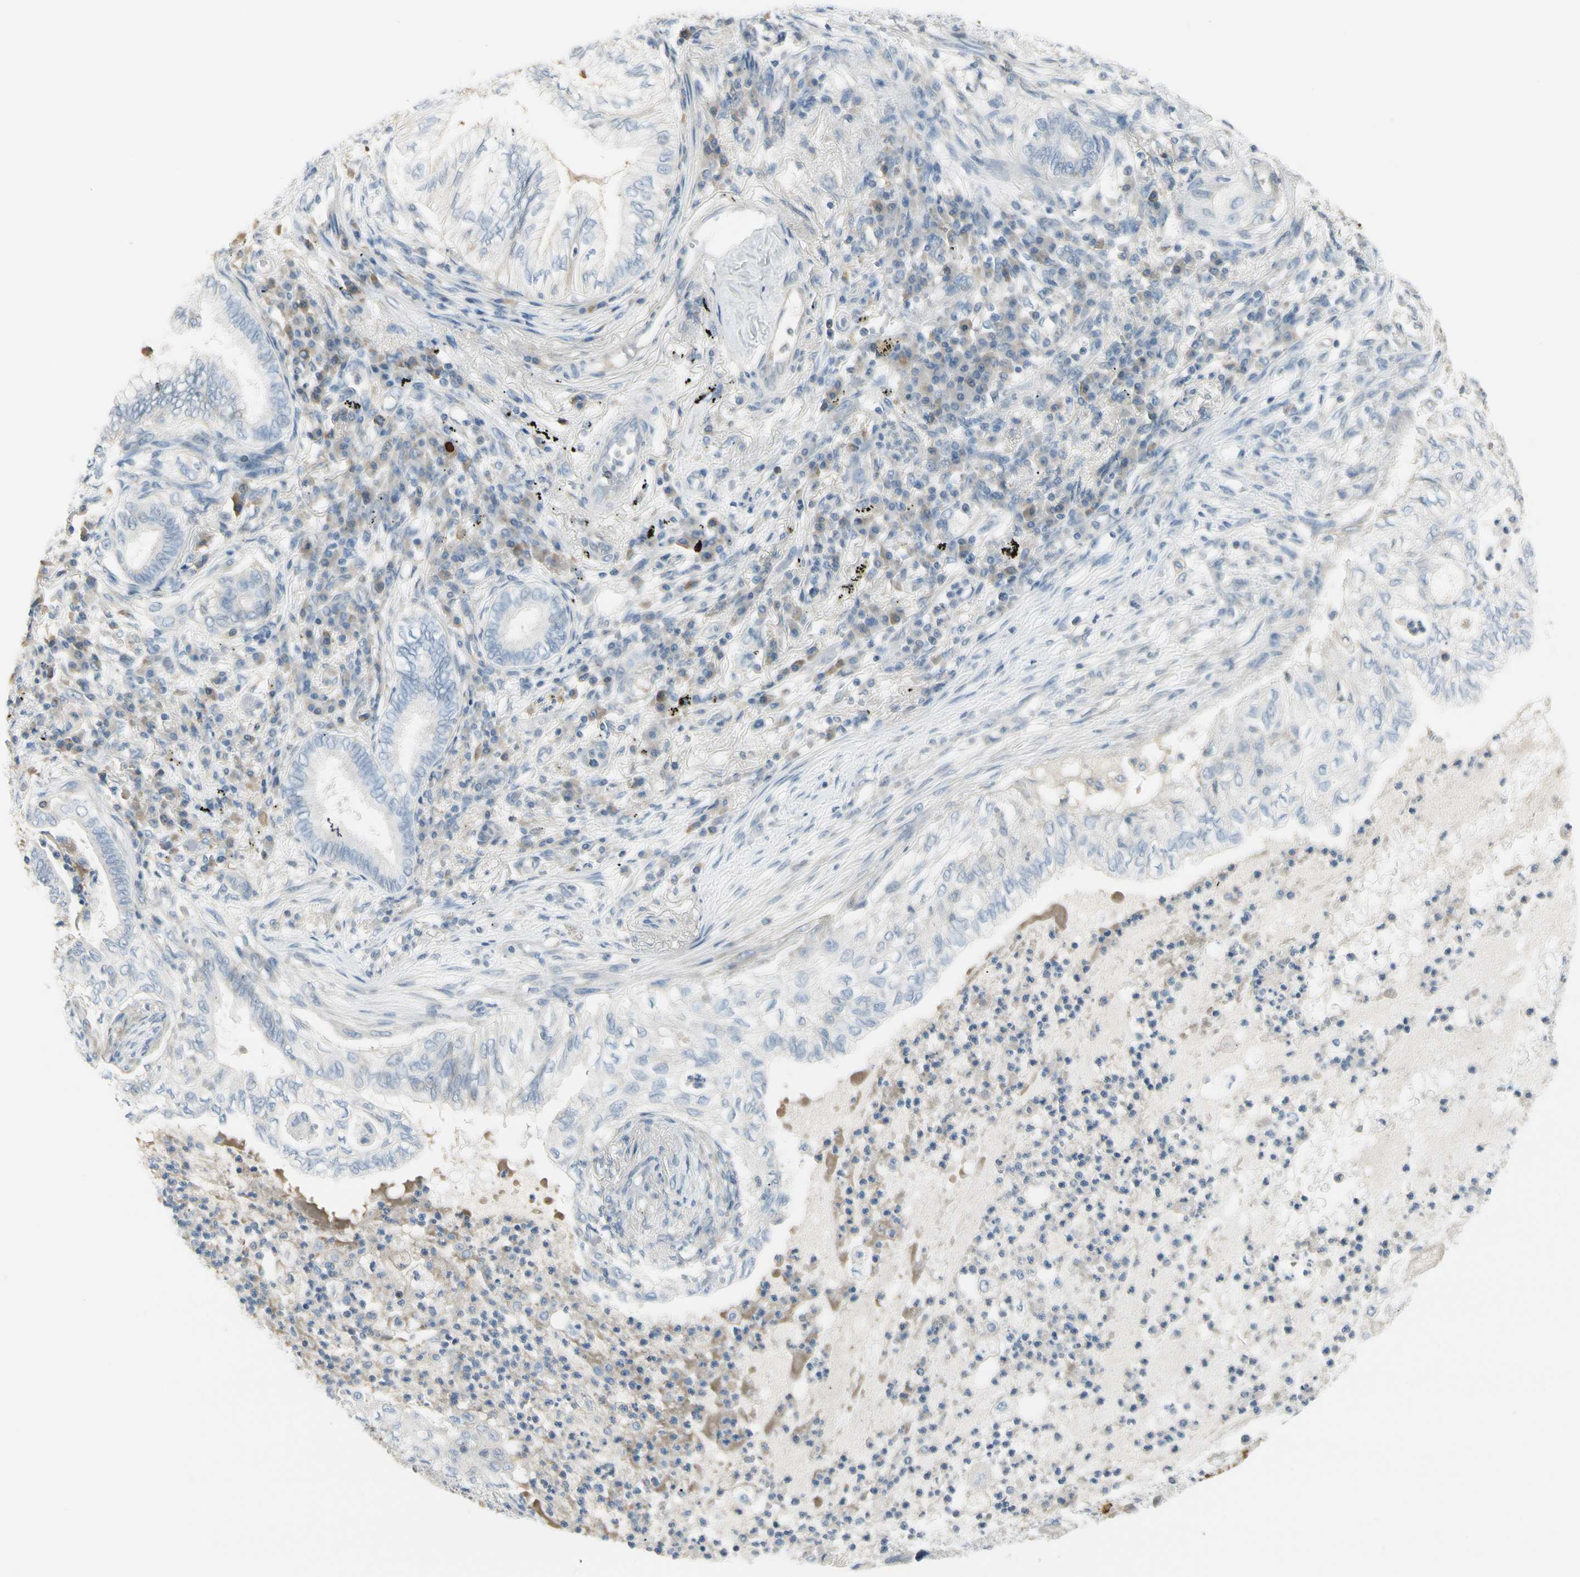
{"staining": {"intensity": "negative", "quantity": "none", "location": "none"}, "tissue": "lung cancer", "cell_type": "Tumor cells", "image_type": "cancer", "snomed": [{"axis": "morphology", "description": "Normal tissue, NOS"}, {"axis": "morphology", "description": "Adenocarcinoma, NOS"}, {"axis": "topography", "description": "Bronchus"}, {"axis": "topography", "description": "Lung"}], "caption": "Tumor cells show no significant positivity in lung adenocarcinoma.", "gene": "CYP2E1", "patient": {"sex": "female", "age": 70}}